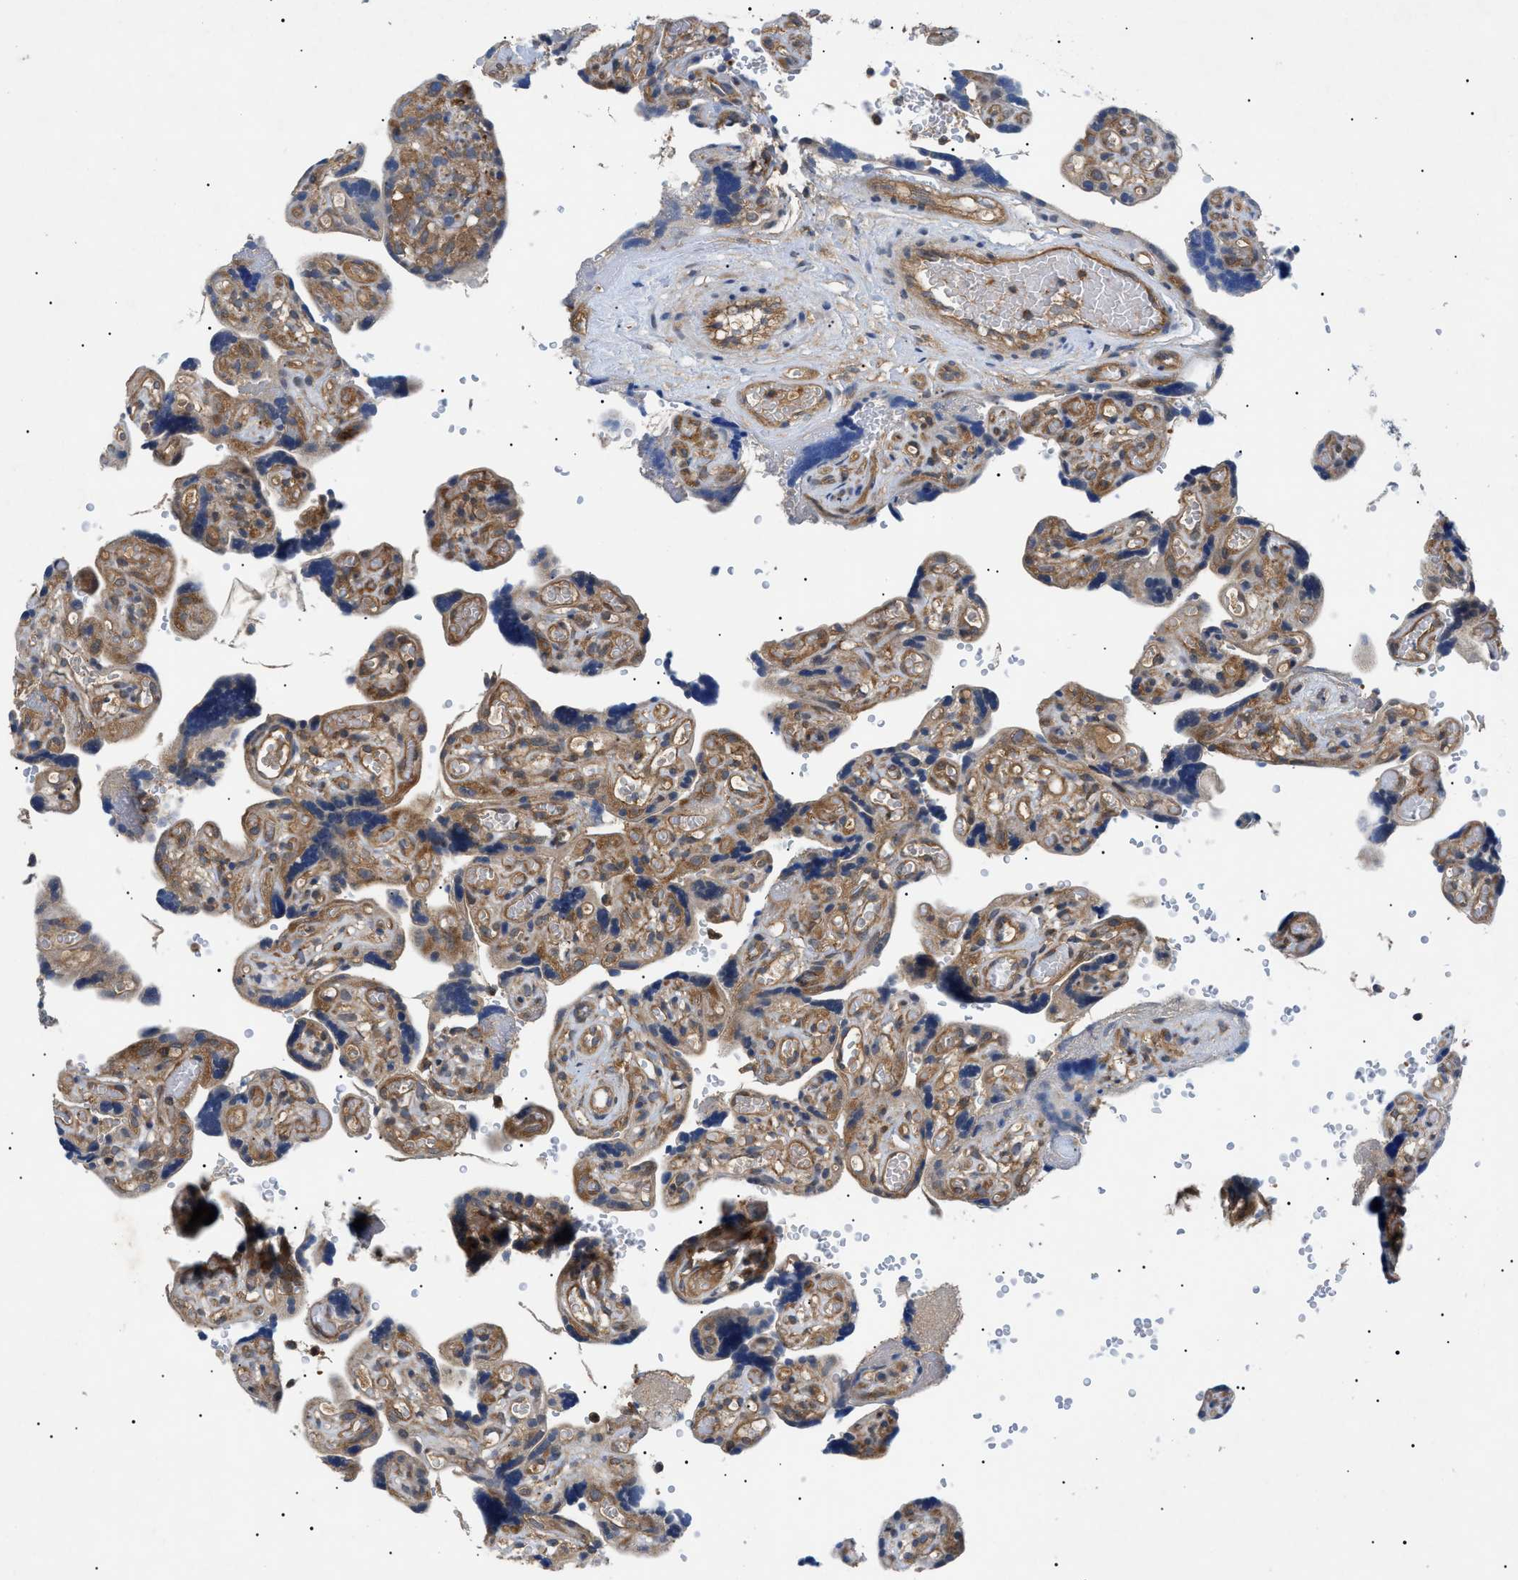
{"staining": {"intensity": "strong", "quantity": ">75%", "location": "cytoplasmic/membranous"}, "tissue": "placenta", "cell_type": "Decidual cells", "image_type": "normal", "snomed": [{"axis": "morphology", "description": "Normal tissue, NOS"}, {"axis": "topography", "description": "Placenta"}], "caption": "DAB (3,3'-diaminobenzidine) immunohistochemical staining of normal placenta demonstrates strong cytoplasmic/membranous protein positivity in about >75% of decidual cells. The protein of interest is stained brown, and the nuclei are stained in blue (DAB IHC with brightfield microscopy, high magnification).", "gene": "RIPK1", "patient": {"sex": "female", "age": 30}}